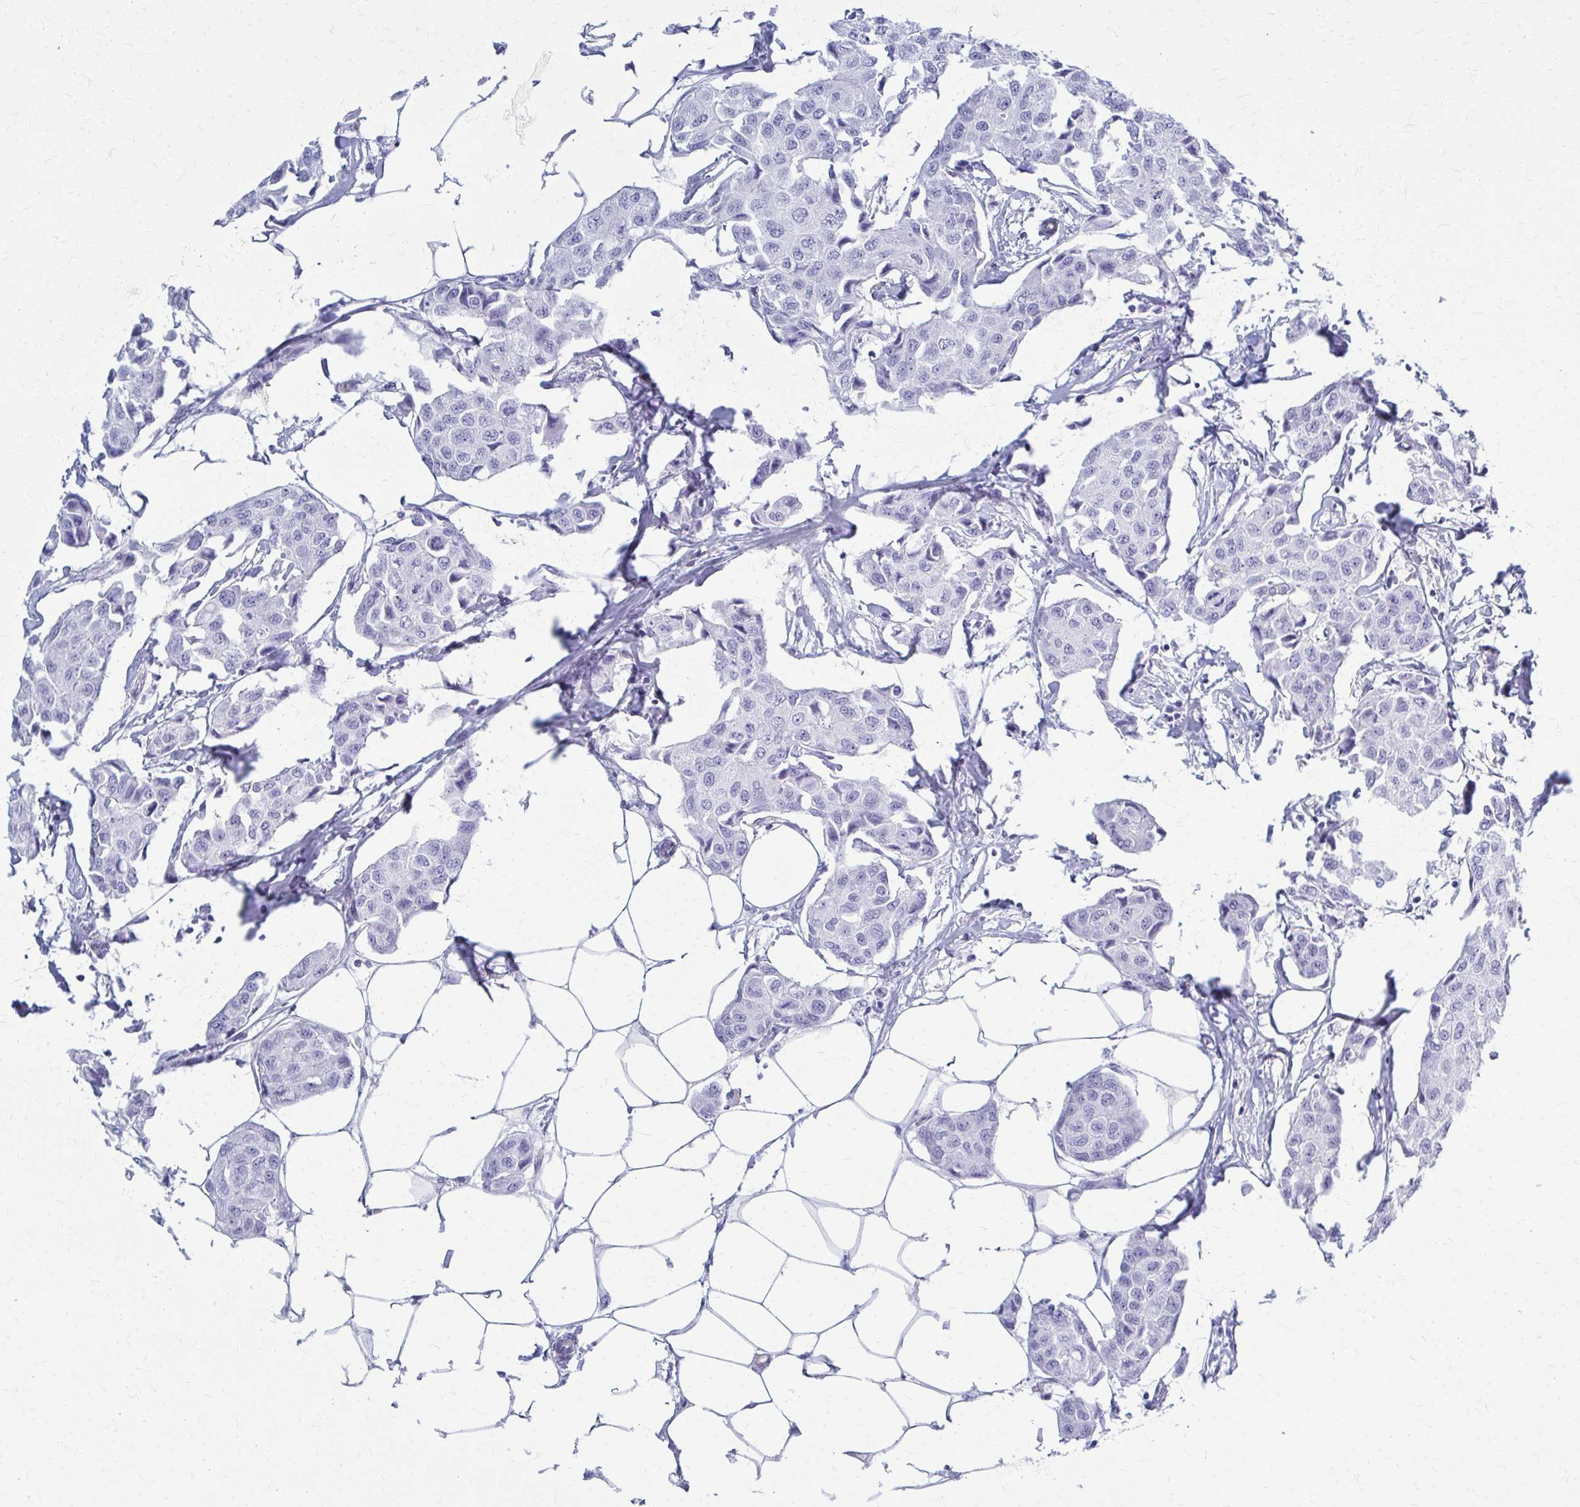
{"staining": {"intensity": "negative", "quantity": "none", "location": "none"}, "tissue": "breast cancer", "cell_type": "Tumor cells", "image_type": "cancer", "snomed": [{"axis": "morphology", "description": "Duct carcinoma"}, {"axis": "topography", "description": "Breast"}, {"axis": "topography", "description": "Lymph node"}], "caption": "High magnification brightfield microscopy of breast infiltrating ductal carcinoma stained with DAB (brown) and counterstained with hematoxylin (blue): tumor cells show no significant staining.", "gene": "GFAP", "patient": {"sex": "female", "age": 80}}